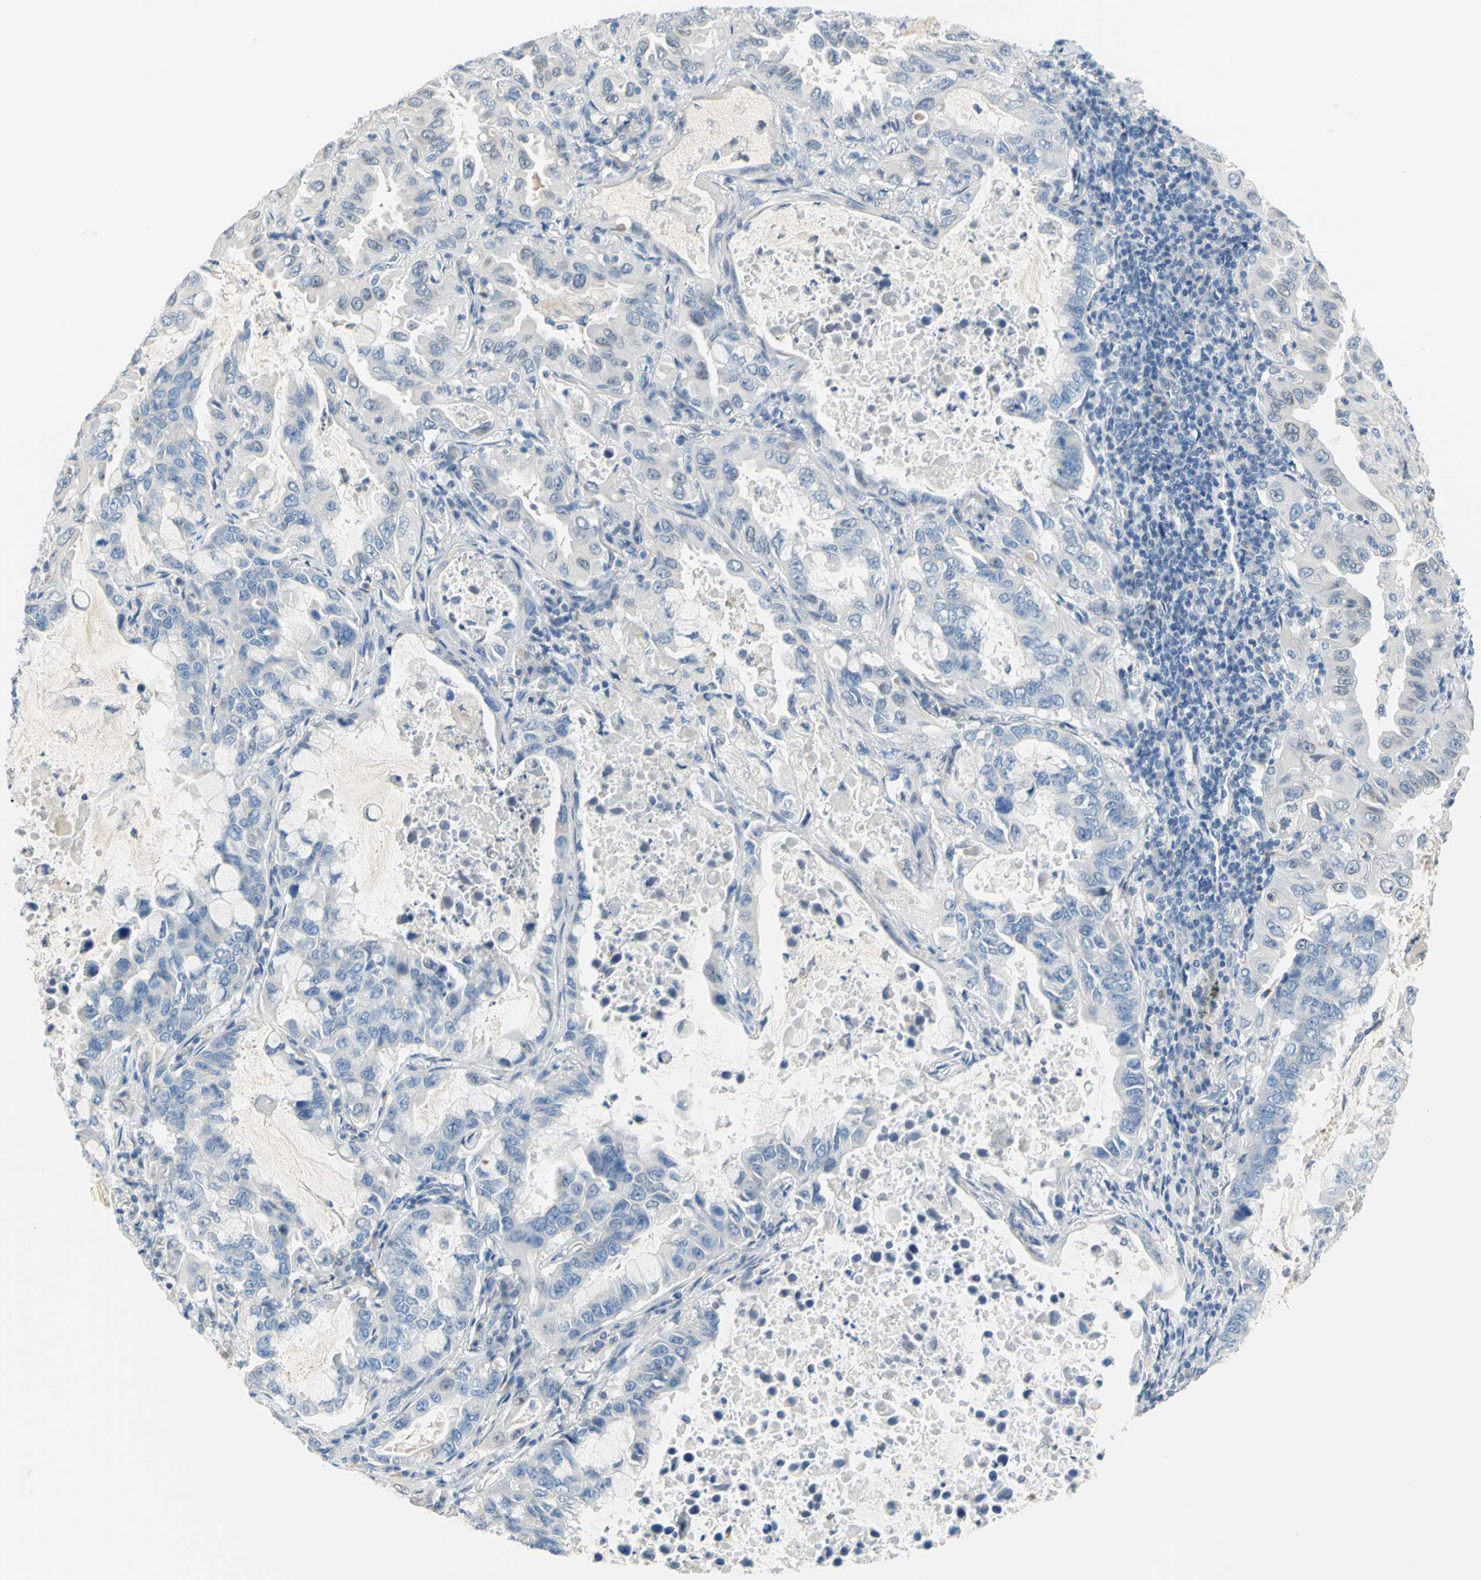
{"staining": {"intensity": "negative", "quantity": "none", "location": "none"}, "tissue": "lung cancer", "cell_type": "Tumor cells", "image_type": "cancer", "snomed": [{"axis": "morphology", "description": "Adenocarcinoma, NOS"}, {"axis": "topography", "description": "Lung"}], "caption": "Tumor cells are negative for protein expression in human lung cancer (adenocarcinoma).", "gene": "DCT", "patient": {"sex": "male", "age": 64}}